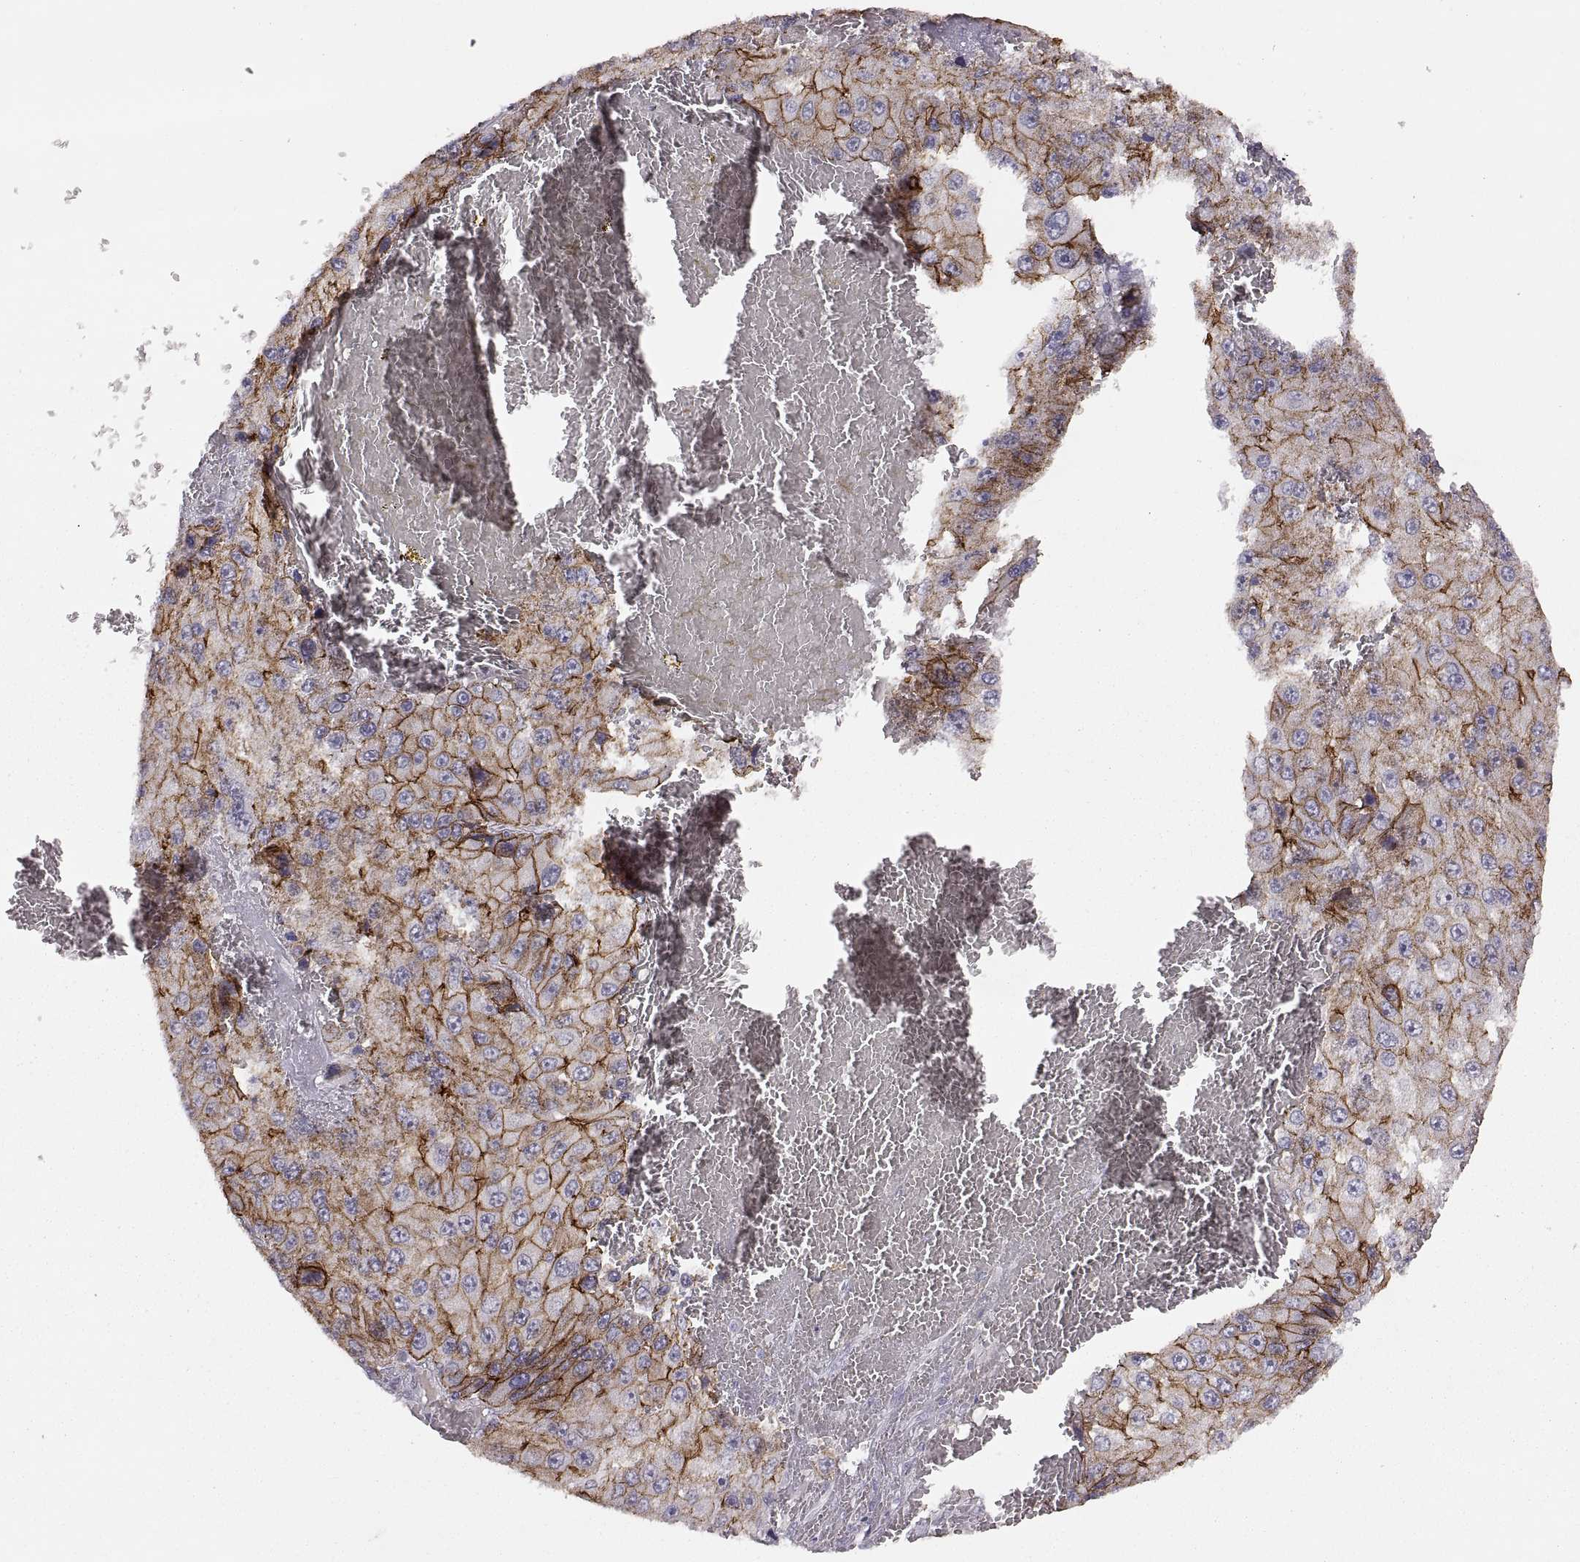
{"staining": {"intensity": "strong", "quantity": ">75%", "location": "cytoplasmic/membranous"}, "tissue": "liver cancer", "cell_type": "Tumor cells", "image_type": "cancer", "snomed": [{"axis": "morphology", "description": "Carcinoma, Hepatocellular, NOS"}, {"axis": "topography", "description": "Liver"}], "caption": "IHC micrograph of neoplastic tissue: human liver cancer stained using immunohistochemistry (IHC) displays high levels of strong protein expression localized specifically in the cytoplasmic/membranous of tumor cells, appearing as a cytoplasmic/membranous brown color.", "gene": "CDH2", "patient": {"sex": "female", "age": 73}}